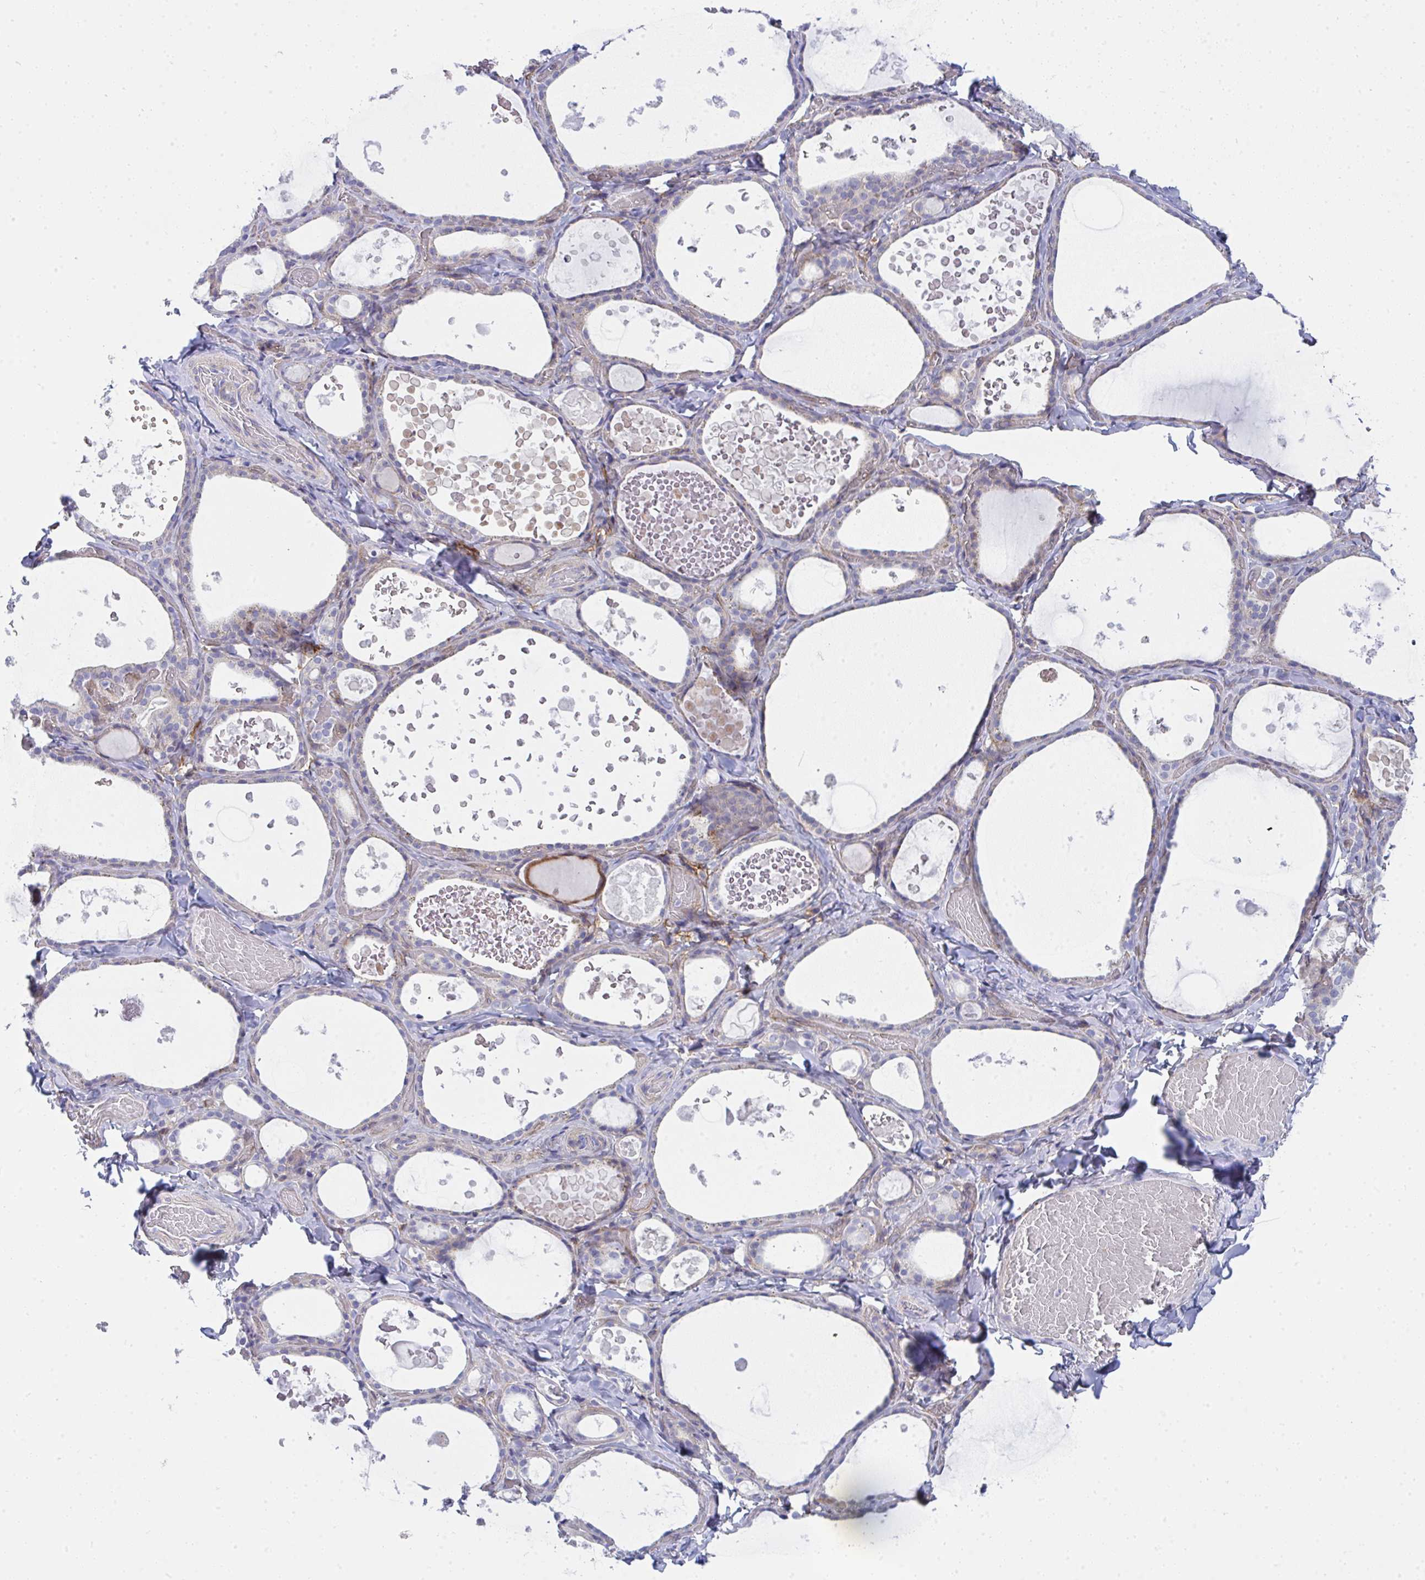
{"staining": {"intensity": "weak", "quantity": "<25%", "location": "cytoplasmic/membranous"}, "tissue": "thyroid gland", "cell_type": "Glandular cells", "image_type": "normal", "snomed": [{"axis": "morphology", "description": "Normal tissue, NOS"}, {"axis": "topography", "description": "Thyroid gland"}], "caption": "Photomicrograph shows no protein expression in glandular cells of normal thyroid gland. The staining is performed using DAB brown chromogen with nuclei counter-stained in using hematoxylin.", "gene": "GAB1", "patient": {"sex": "female", "age": 56}}